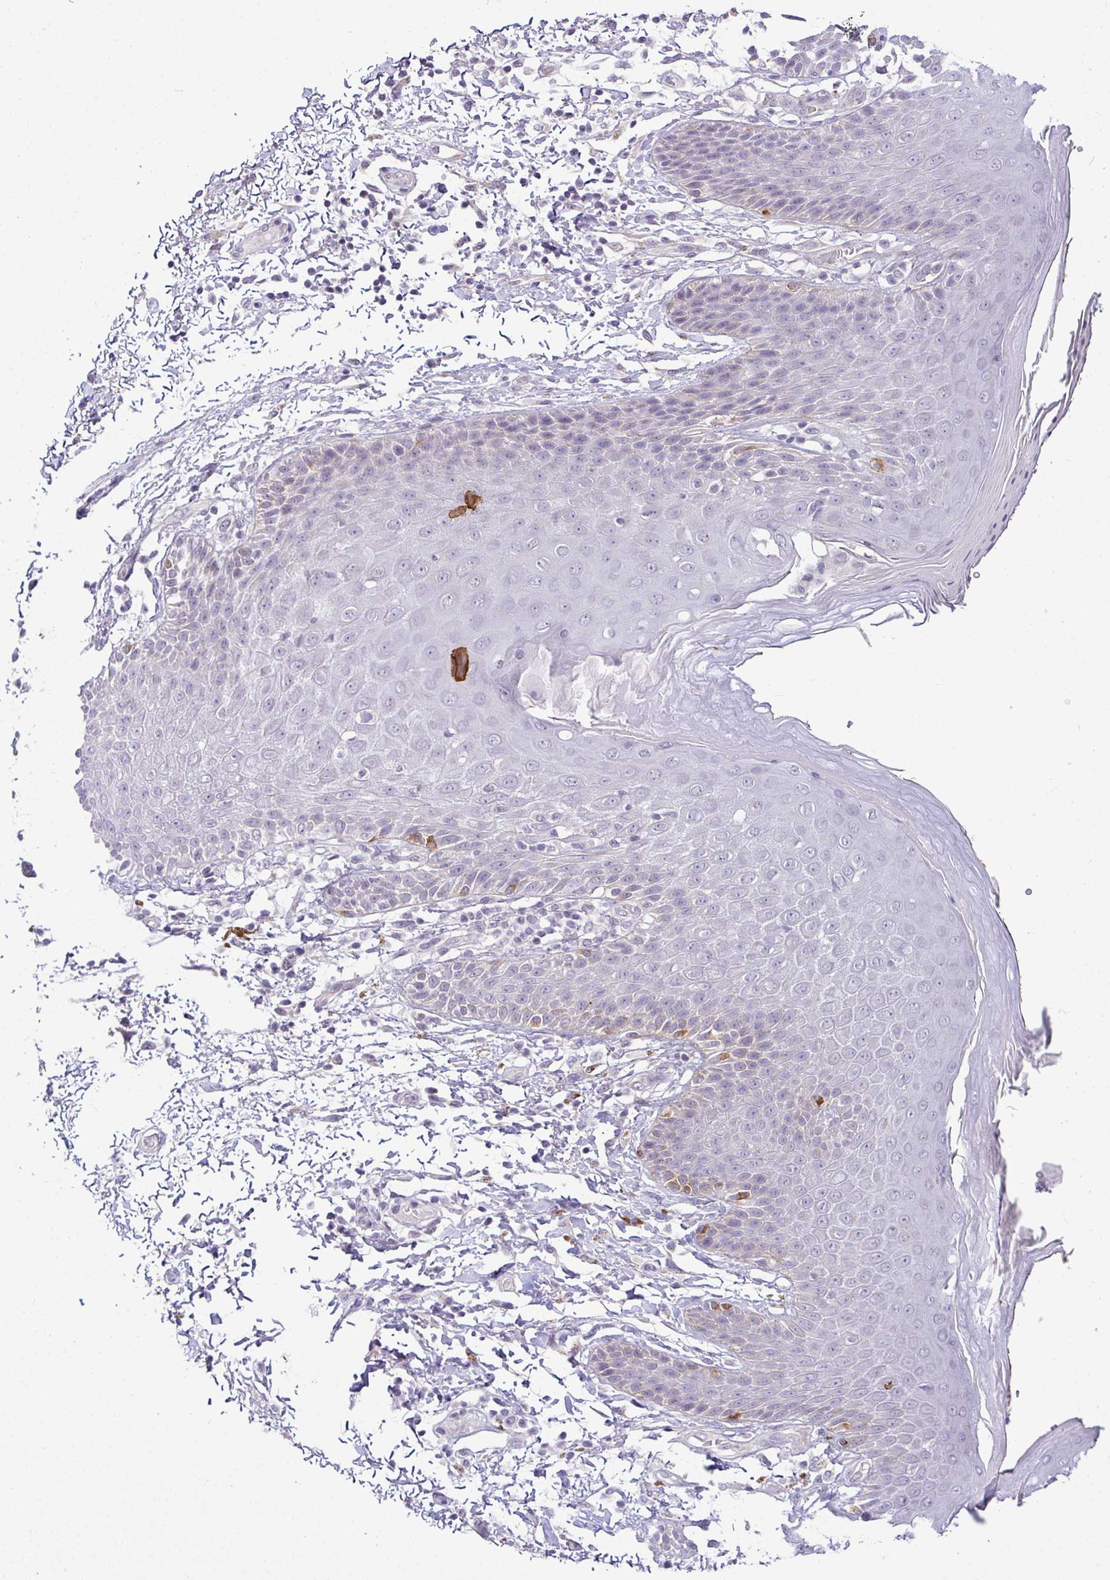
{"staining": {"intensity": "moderate", "quantity": "<25%", "location": "cytoplasmic/membranous"}, "tissue": "skin", "cell_type": "Epidermal cells", "image_type": "normal", "snomed": [{"axis": "morphology", "description": "Normal tissue, NOS"}, {"axis": "topography", "description": "Peripheral nerve tissue"}], "caption": "The micrograph exhibits staining of normal skin, revealing moderate cytoplasmic/membranous protein positivity (brown color) within epidermal cells.", "gene": "HBEGF", "patient": {"sex": "male", "age": 51}}